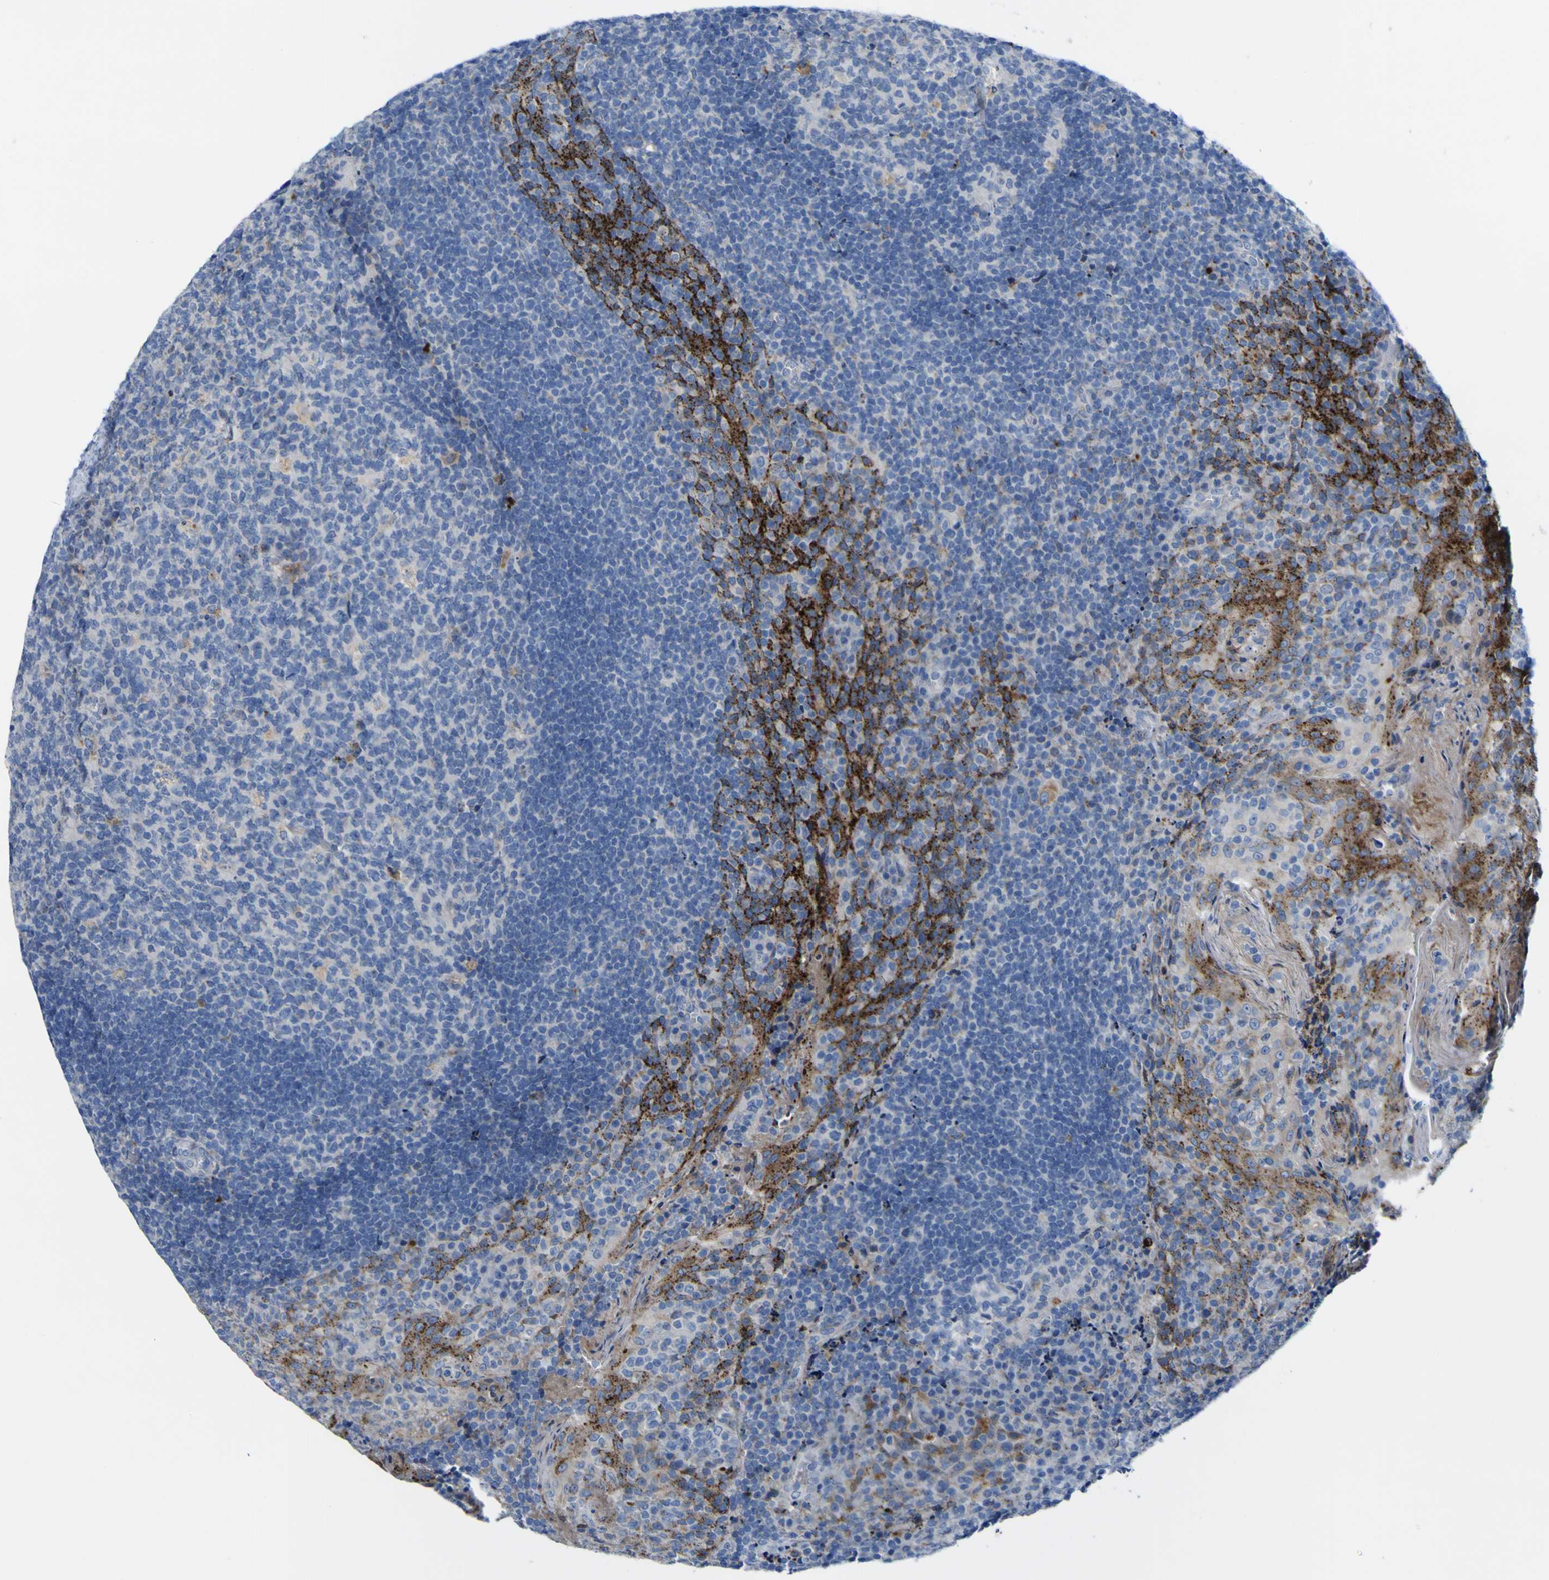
{"staining": {"intensity": "moderate", "quantity": "<25%", "location": "cytoplasmic/membranous"}, "tissue": "tonsil", "cell_type": "Germinal center cells", "image_type": "normal", "snomed": [{"axis": "morphology", "description": "Normal tissue, NOS"}, {"axis": "topography", "description": "Tonsil"}], "caption": "This micrograph reveals IHC staining of normal tonsil, with low moderate cytoplasmic/membranous positivity in approximately <25% of germinal center cells.", "gene": "PTPRF", "patient": {"sex": "male", "age": 17}}